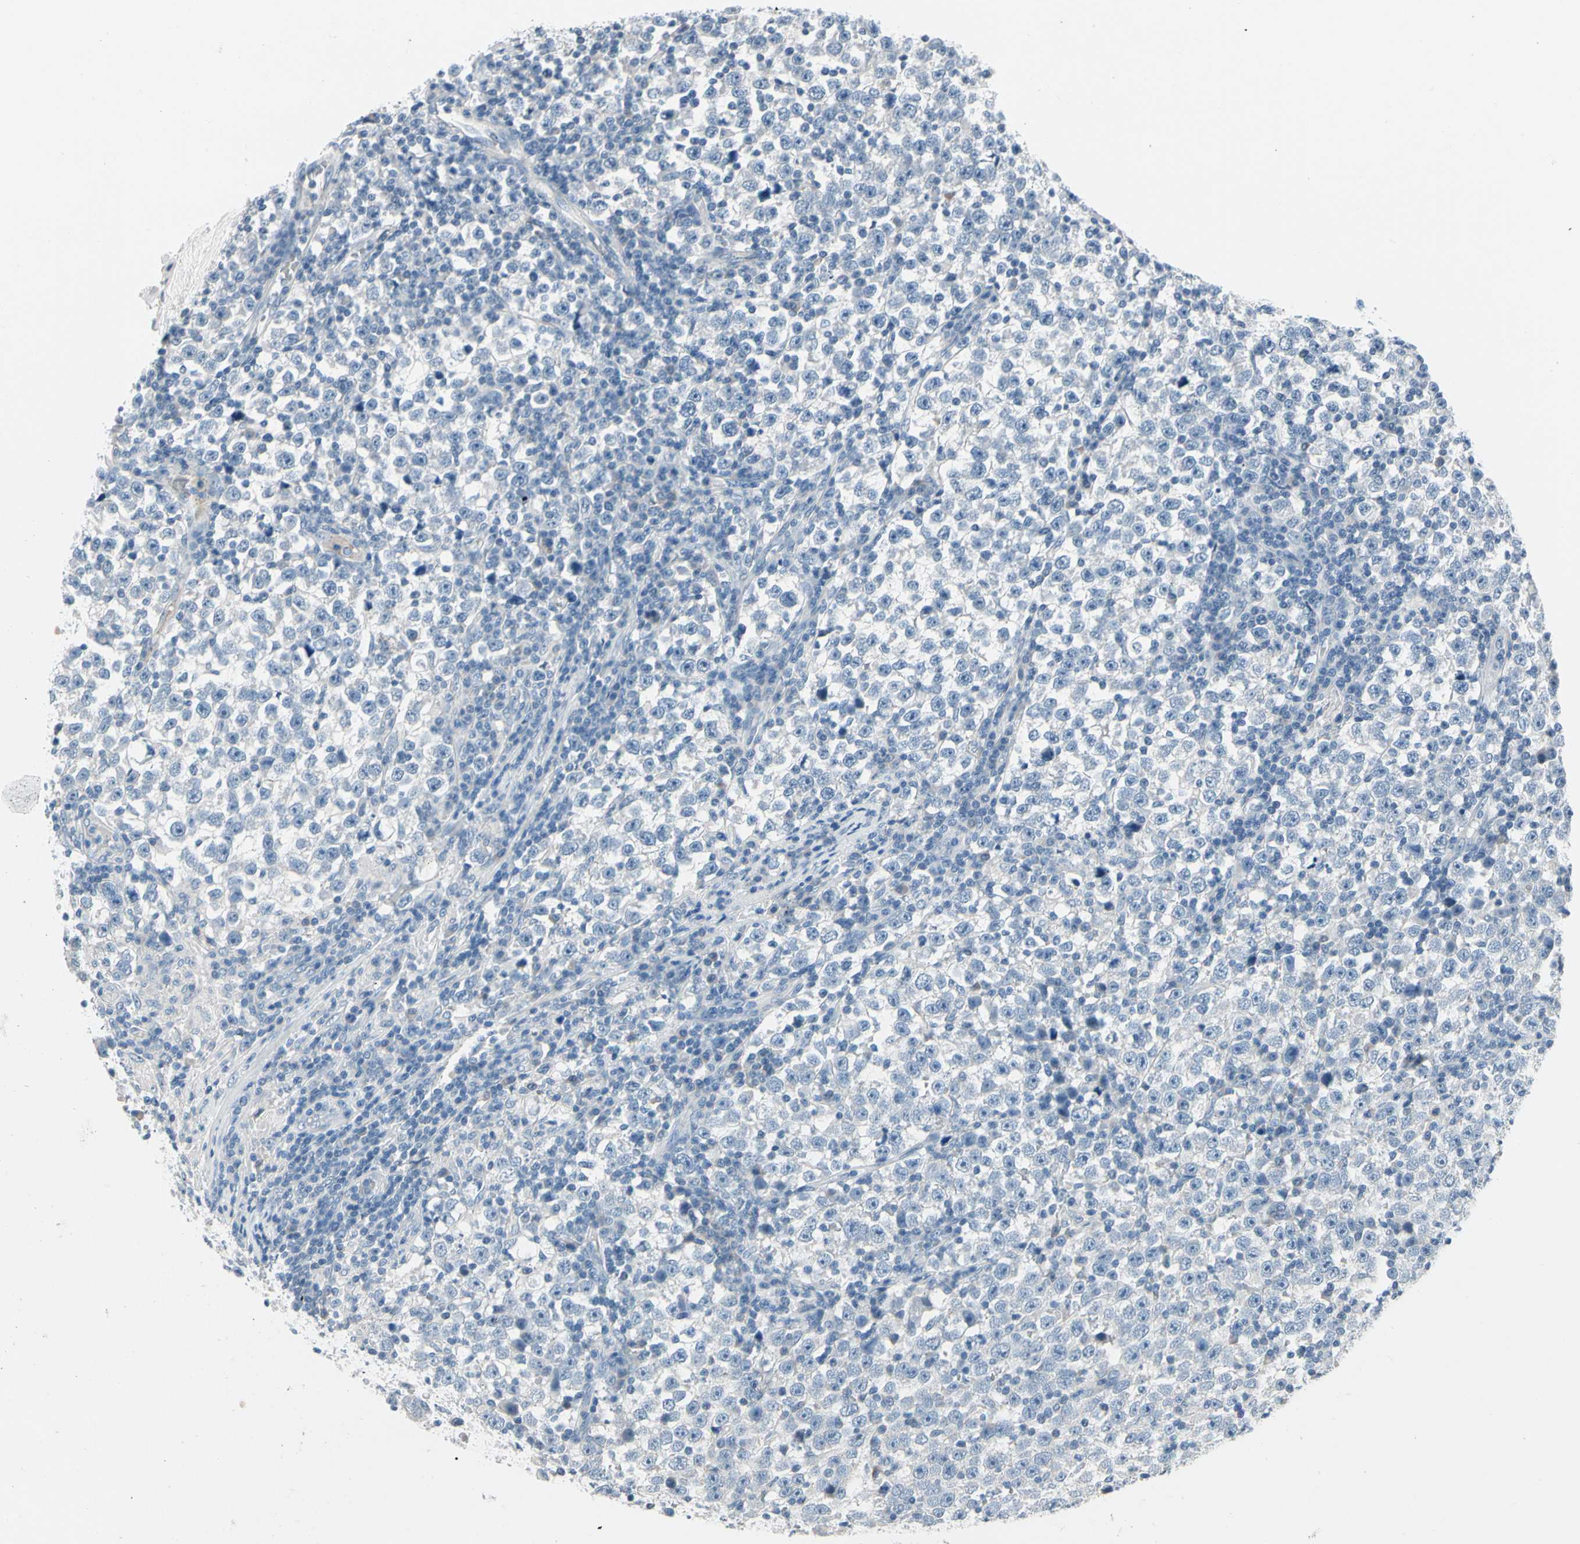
{"staining": {"intensity": "negative", "quantity": "none", "location": "none"}, "tissue": "testis cancer", "cell_type": "Tumor cells", "image_type": "cancer", "snomed": [{"axis": "morphology", "description": "Seminoma, NOS"}, {"axis": "topography", "description": "Testis"}], "caption": "Tumor cells show no significant expression in testis cancer. Nuclei are stained in blue.", "gene": "PGR", "patient": {"sex": "male", "age": 43}}